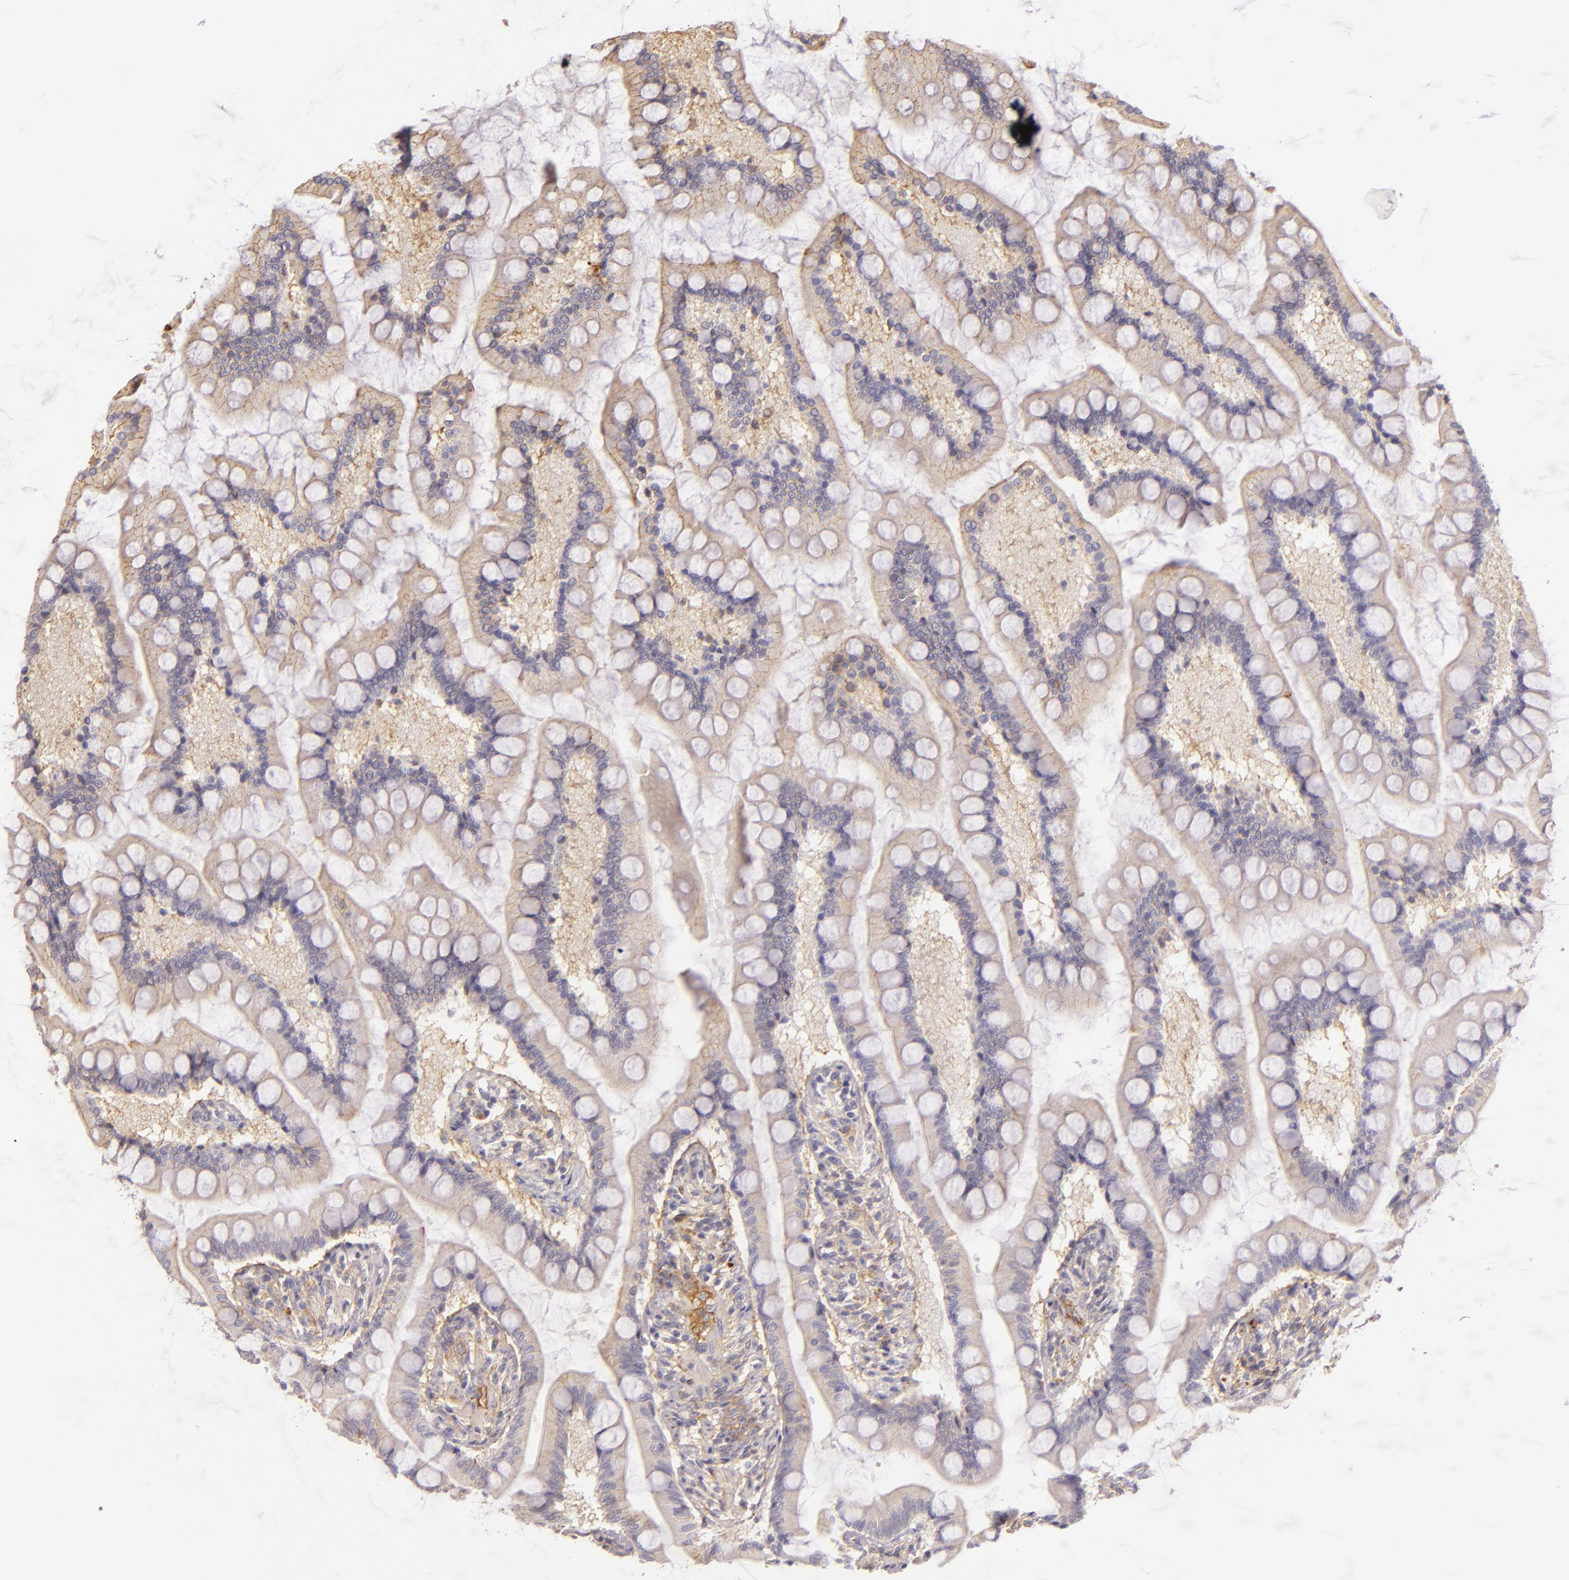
{"staining": {"intensity": "weak", "quantity": "25%-75%", "location": "cytoplasmic/membranous"}, "tissue": "small intestine", "cell_type": "Glandular cells", "image_type": "normal", "snomed": [{"axis": "morphology", "description": "Normal tissue, NOS"}, {"axis": "topography", "description": "Small intestine"}], "caption": "Protein expression analysis of normal human small intestine reveals weak cytoplasmic/membranous expression in approximately 25%-75% of glandular cells.", "gene": "CTSF", "patient": {"sex": "male", "age": 41}}